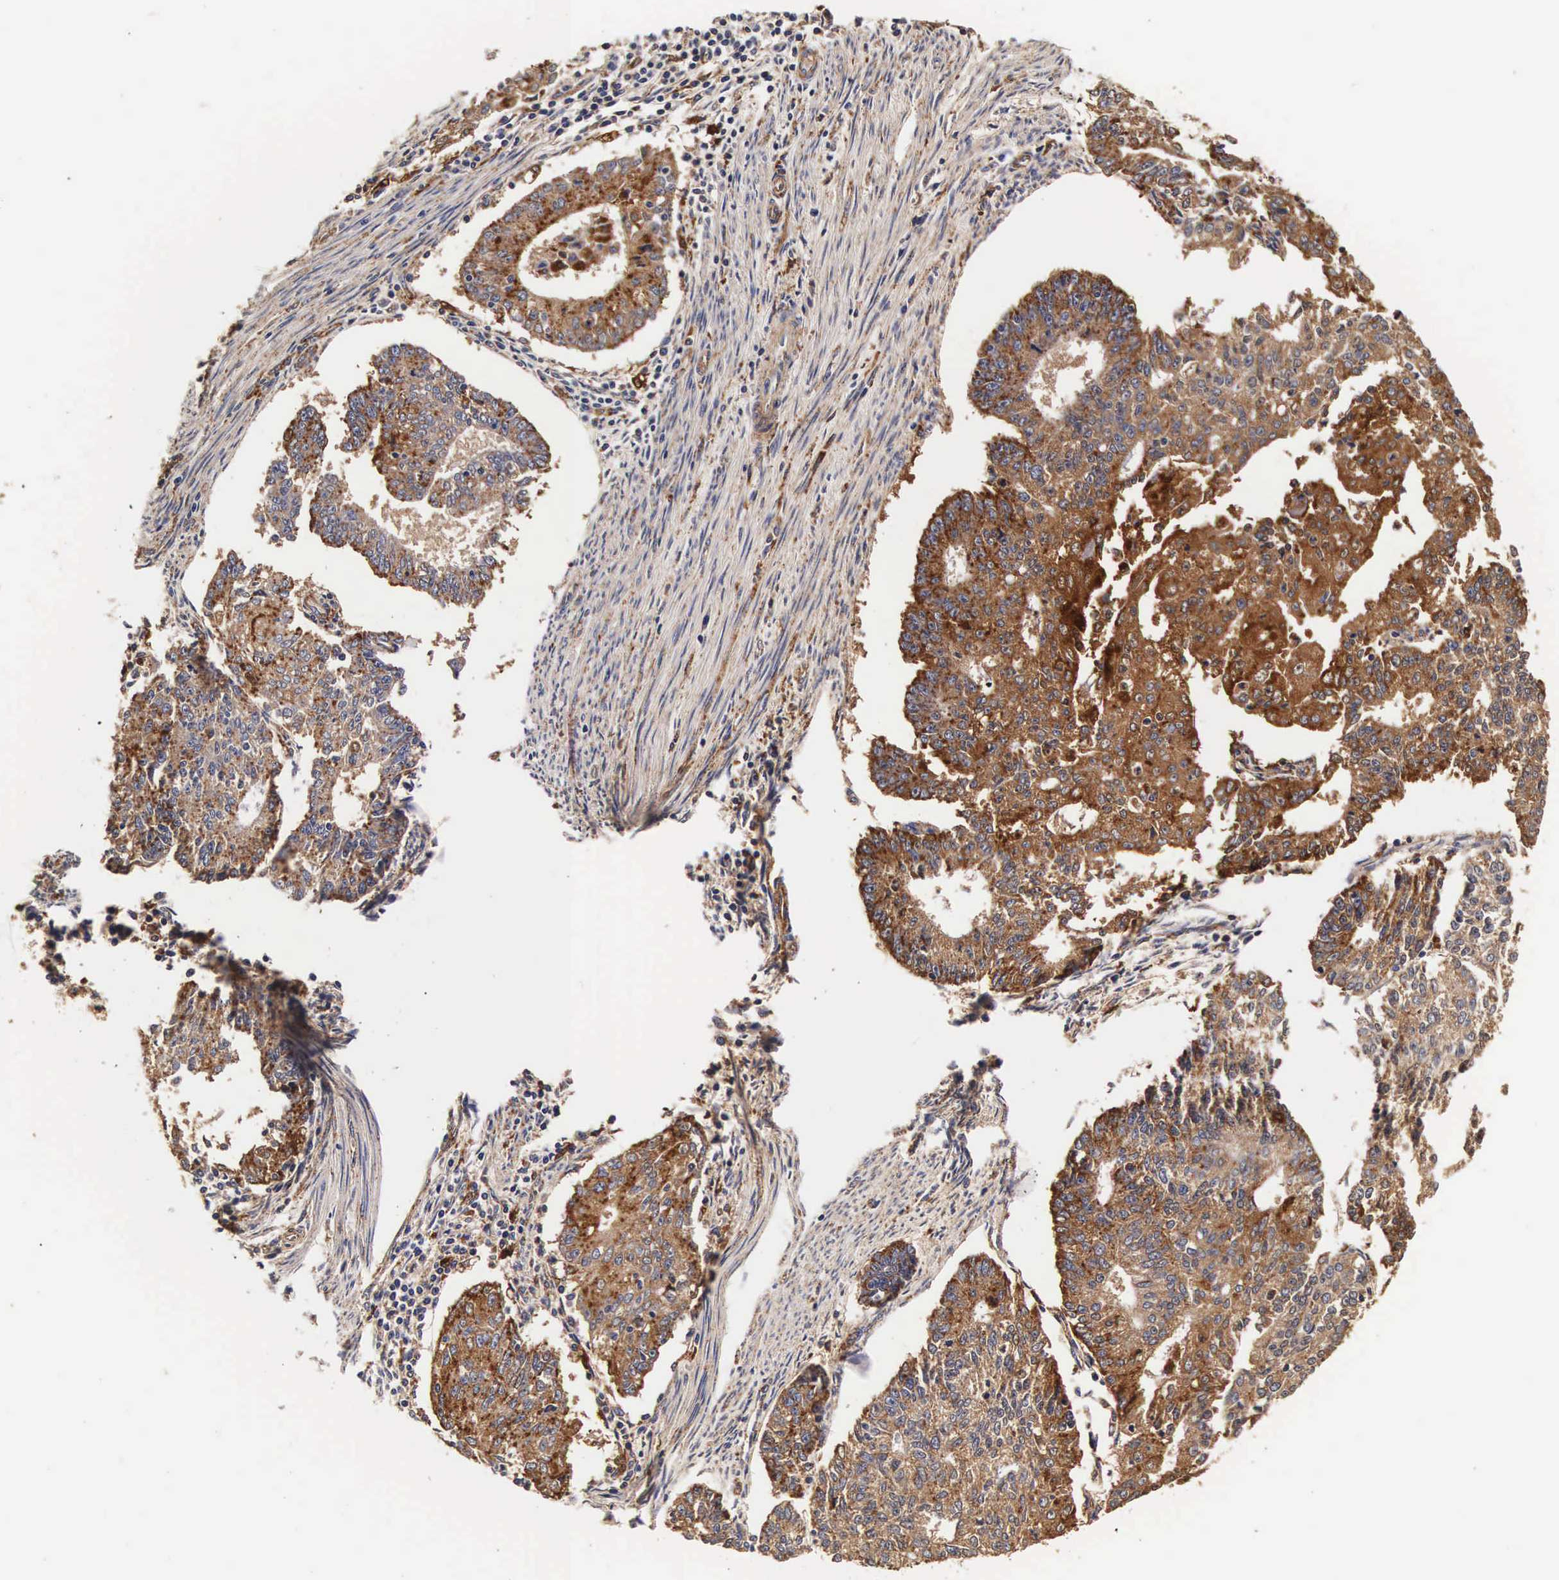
{"staining": {"intensity": "strong", "quantity": ">75%", "location": "cytoplasmic/membranous"}, "tissue": "endometrial cancer", "cell_type": "Tumor cells", "image_type": "cancer", "snomed": [{"axis": "morphology", "description": "Adenocarcinoma, NOS"}, {"axis": "topography", "description": "Endometrium"}], "caption": "Protein staining displays strong cytoplasmic/membranous staining in approximately >75% of tumor cells in endometrial cancer (adenocarcinoma). Immunohistochemistry (ihc) stains the protein of interest in brown and the nuclei are stained blue.", "gene": "CTSB", "patient": {"sex": "female", "age": 56}}